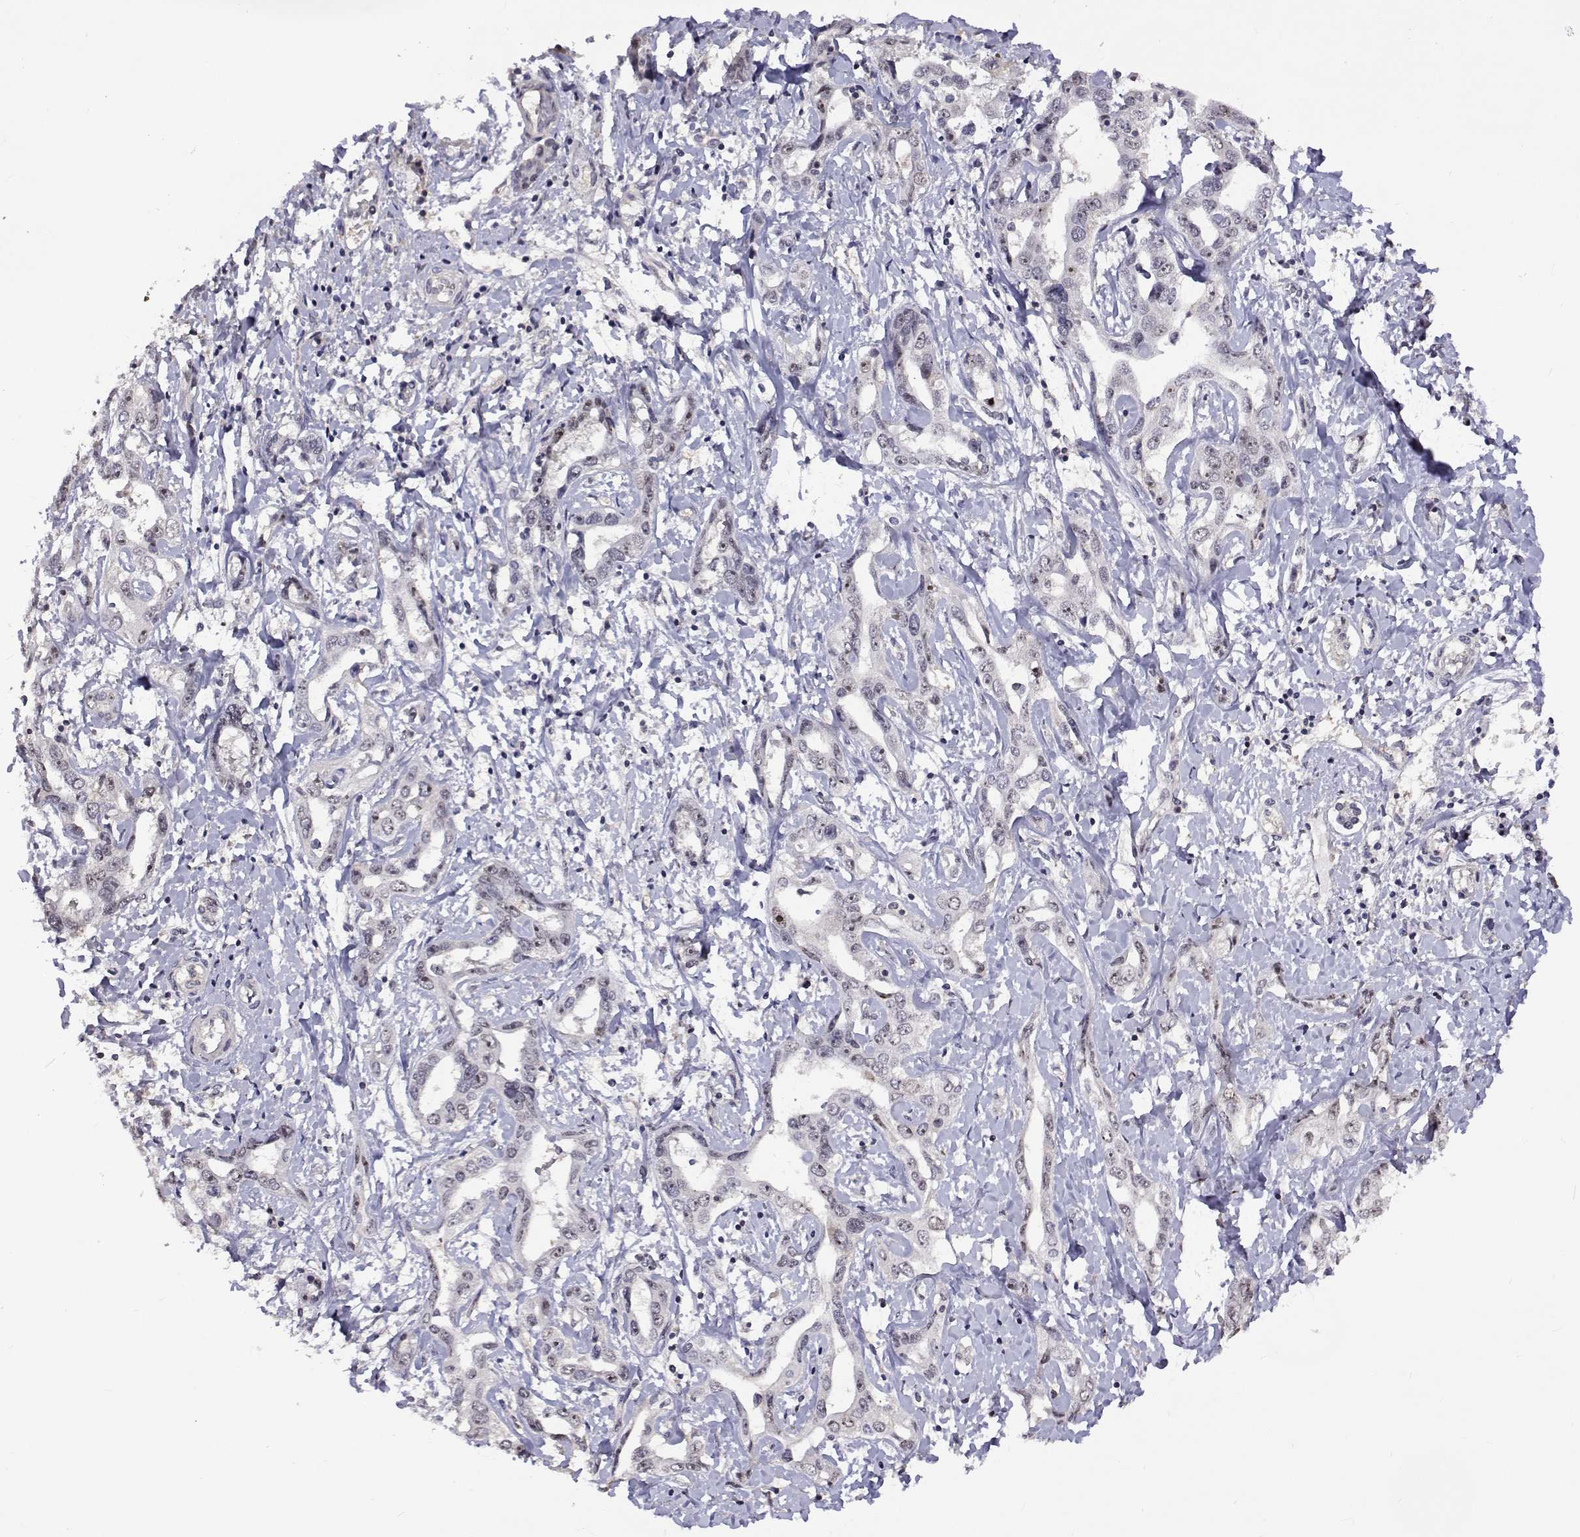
{"staining": {"intensity": "weak", "quantity": "<25%", "location": "nuclear"}, "tissue": "liver cancer", "cell_type": "Tumor cells", "image_type": "cancer", "snomed": [{"axis": "morphology", "description": "Cholangiocarcinoma"}, {"axis": "topography", "description": "Liver"}], "caption": "The photomicrograph shows no significant positivity in tumor cells of liver cancer.", "gene": "NHP2", "patient": {"sex": "male", "age": 59}}